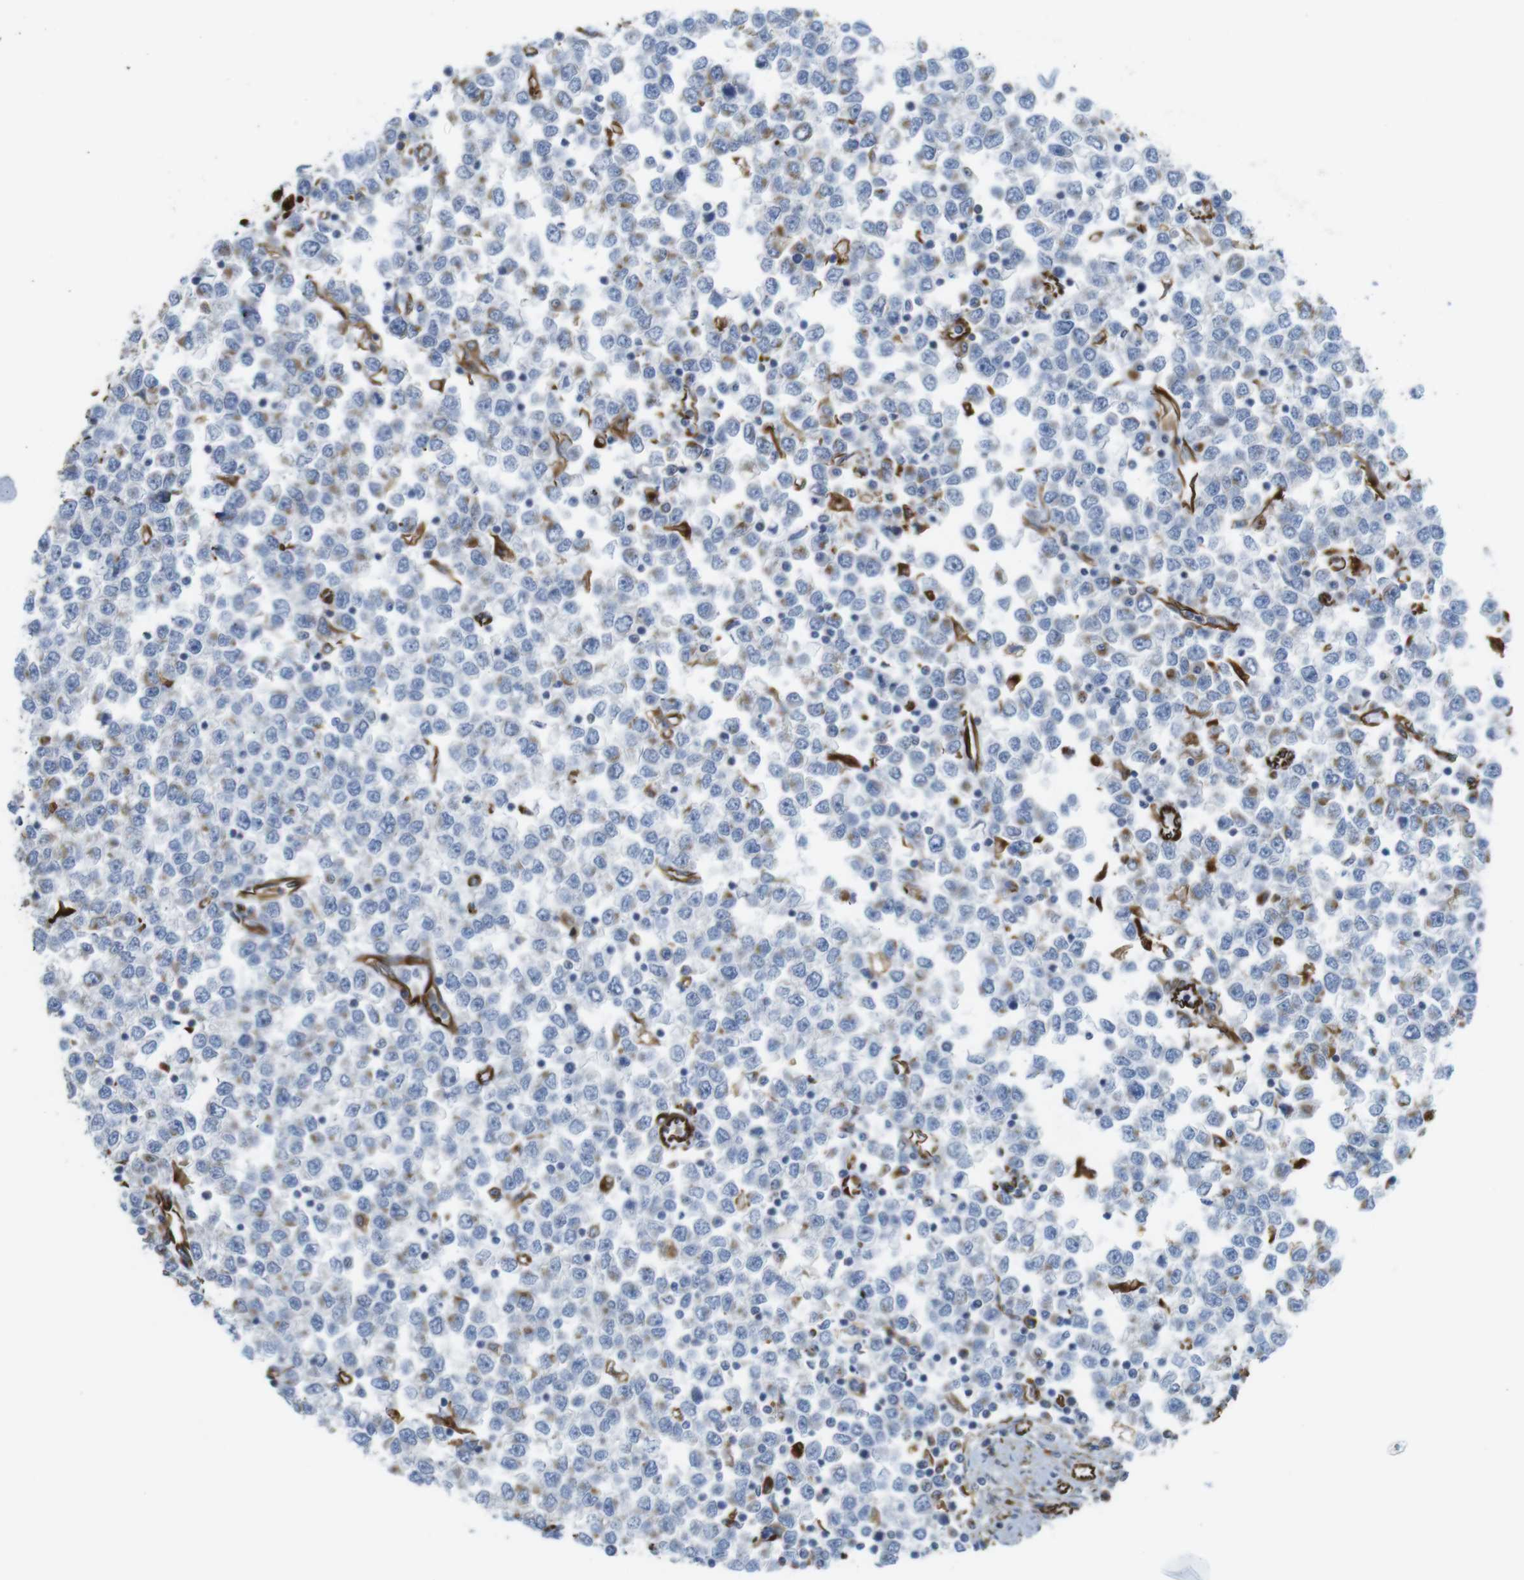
{"staining": {"intensity": "negative", "quantity": "none", "location": "none"}, "tissue": "testis cancer", "cell_type": "Tumor cells", "image_type": "cancer", "snomed": [{"axis": "morphology", "description": "Seminoma, NOS"}, {"axis": "topography", "description": "Testis"}], "caption": "Protein analysis of seminoma (testis) reveals no significant staining in tumor cells.", "gene": "RALGPS1", "patient": {"sex": "male", "age": 65}}